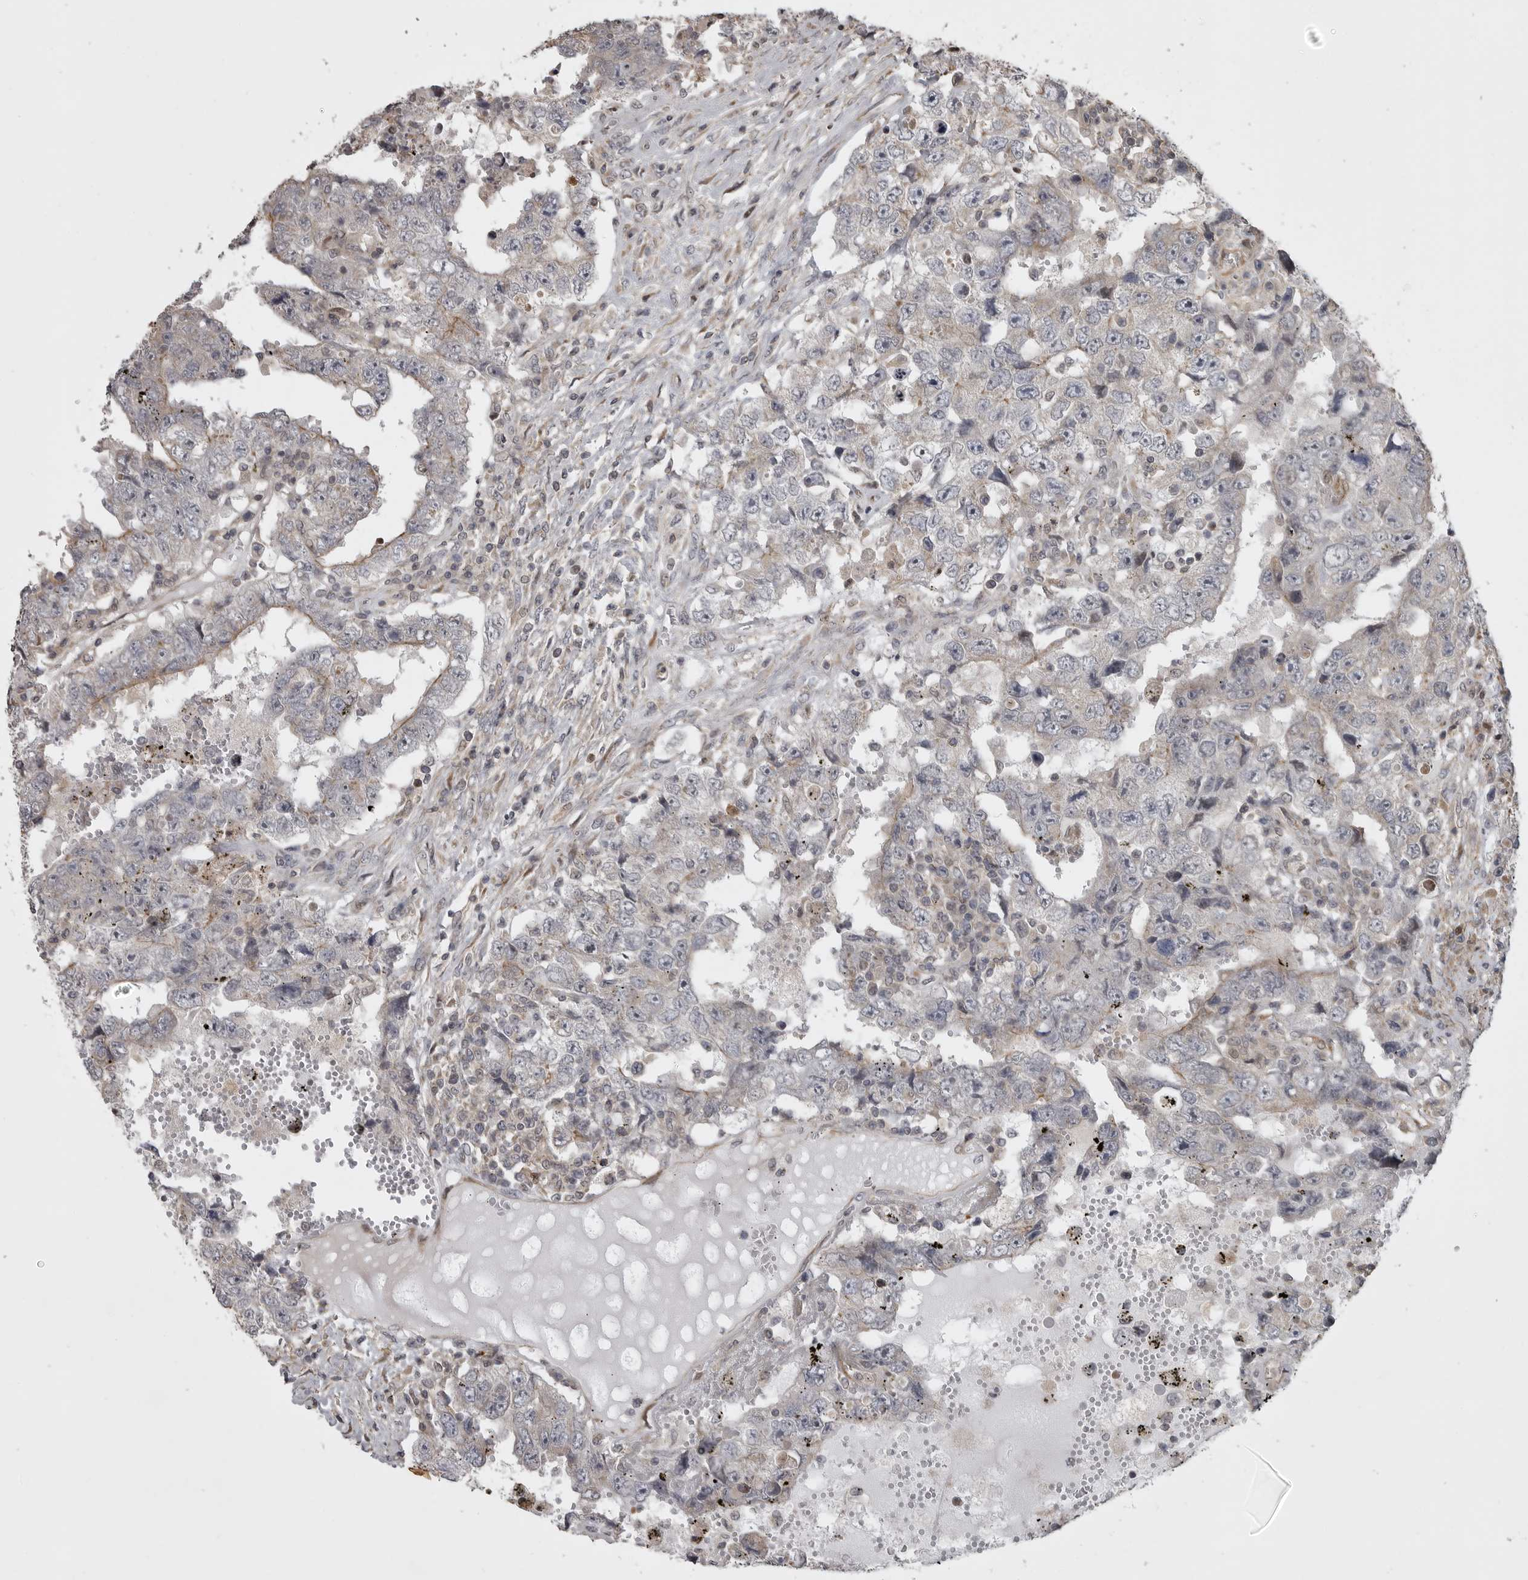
{"staining": {"intensity": "negative", "quantity": "none", "location": "none"}, "tissue": "testis cancer", "cell_type": "Tumor cells", "image_type": "cancer", "snomed": [{"axis": "morphology", "description": "Carcinoma, Embryonal, NOS"}, {"axis": "topography", "description": "Testis"}], "caption": "Histopathology image shows no significant protein staining in tumor cells of testis embryonal carcinoma. Brightfield microscopy of immunohistochemistry stained with DAB (3,3'-diaminobenzidine) (brown) and hematoxylin (blue), captured at high magnification.", "gene": "ZNRF1", "patient": {"sex": "male", "age": 26}}